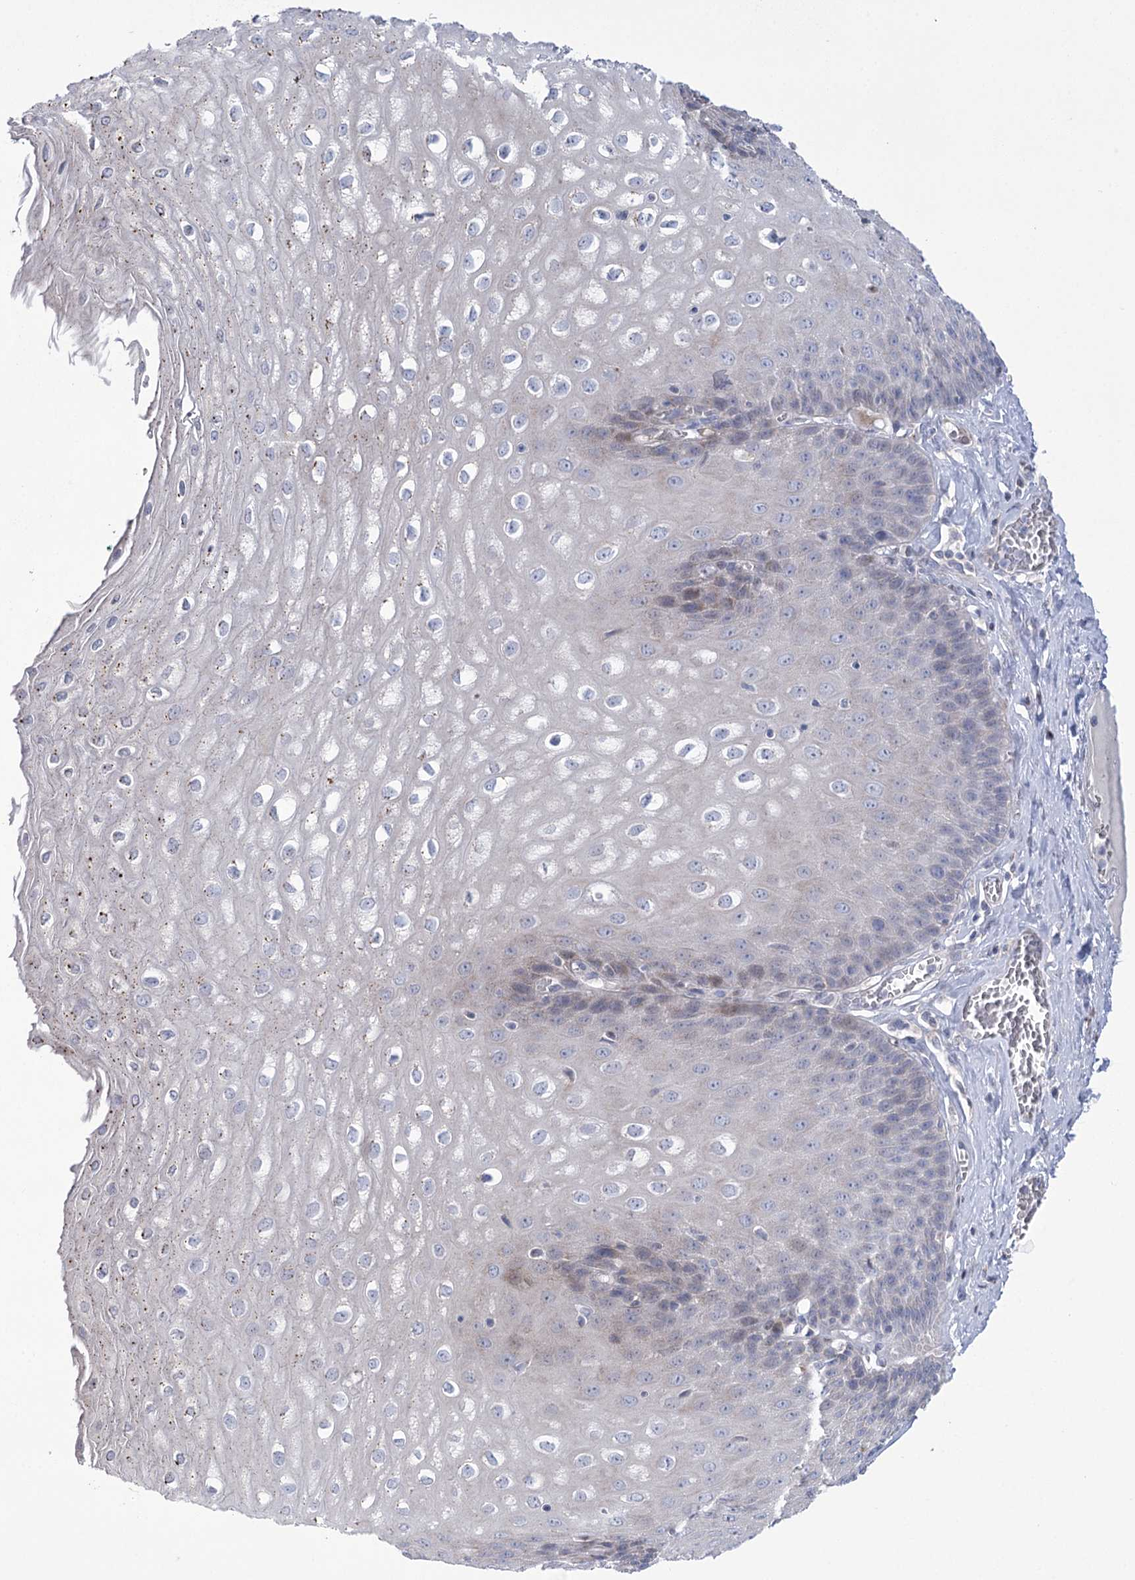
{"staining": {"intensity": "weak", "quantity": "<25%", "location": "cytoplasmic/membranous"}, "tissue": "esophagus", "cell_type": "Squamous epithelial cells", "image_type": "normal", "snomed": [{"axis": "morphology", "description": "Normal tissue, NOS"}, {"axis": "topography", "description": "Esophagus"}], "caption": "Esophagus was stained to show a protein in brown. There is no significant staining in squamous epithelial cells. The staining was performed using DAB to visualize the protein expression in brown, while the nuclei were stained in blue with hematoxylin (Magnification: 20x).", "gene": "NME7", "patient": {"sex": "male", "age": 60}}